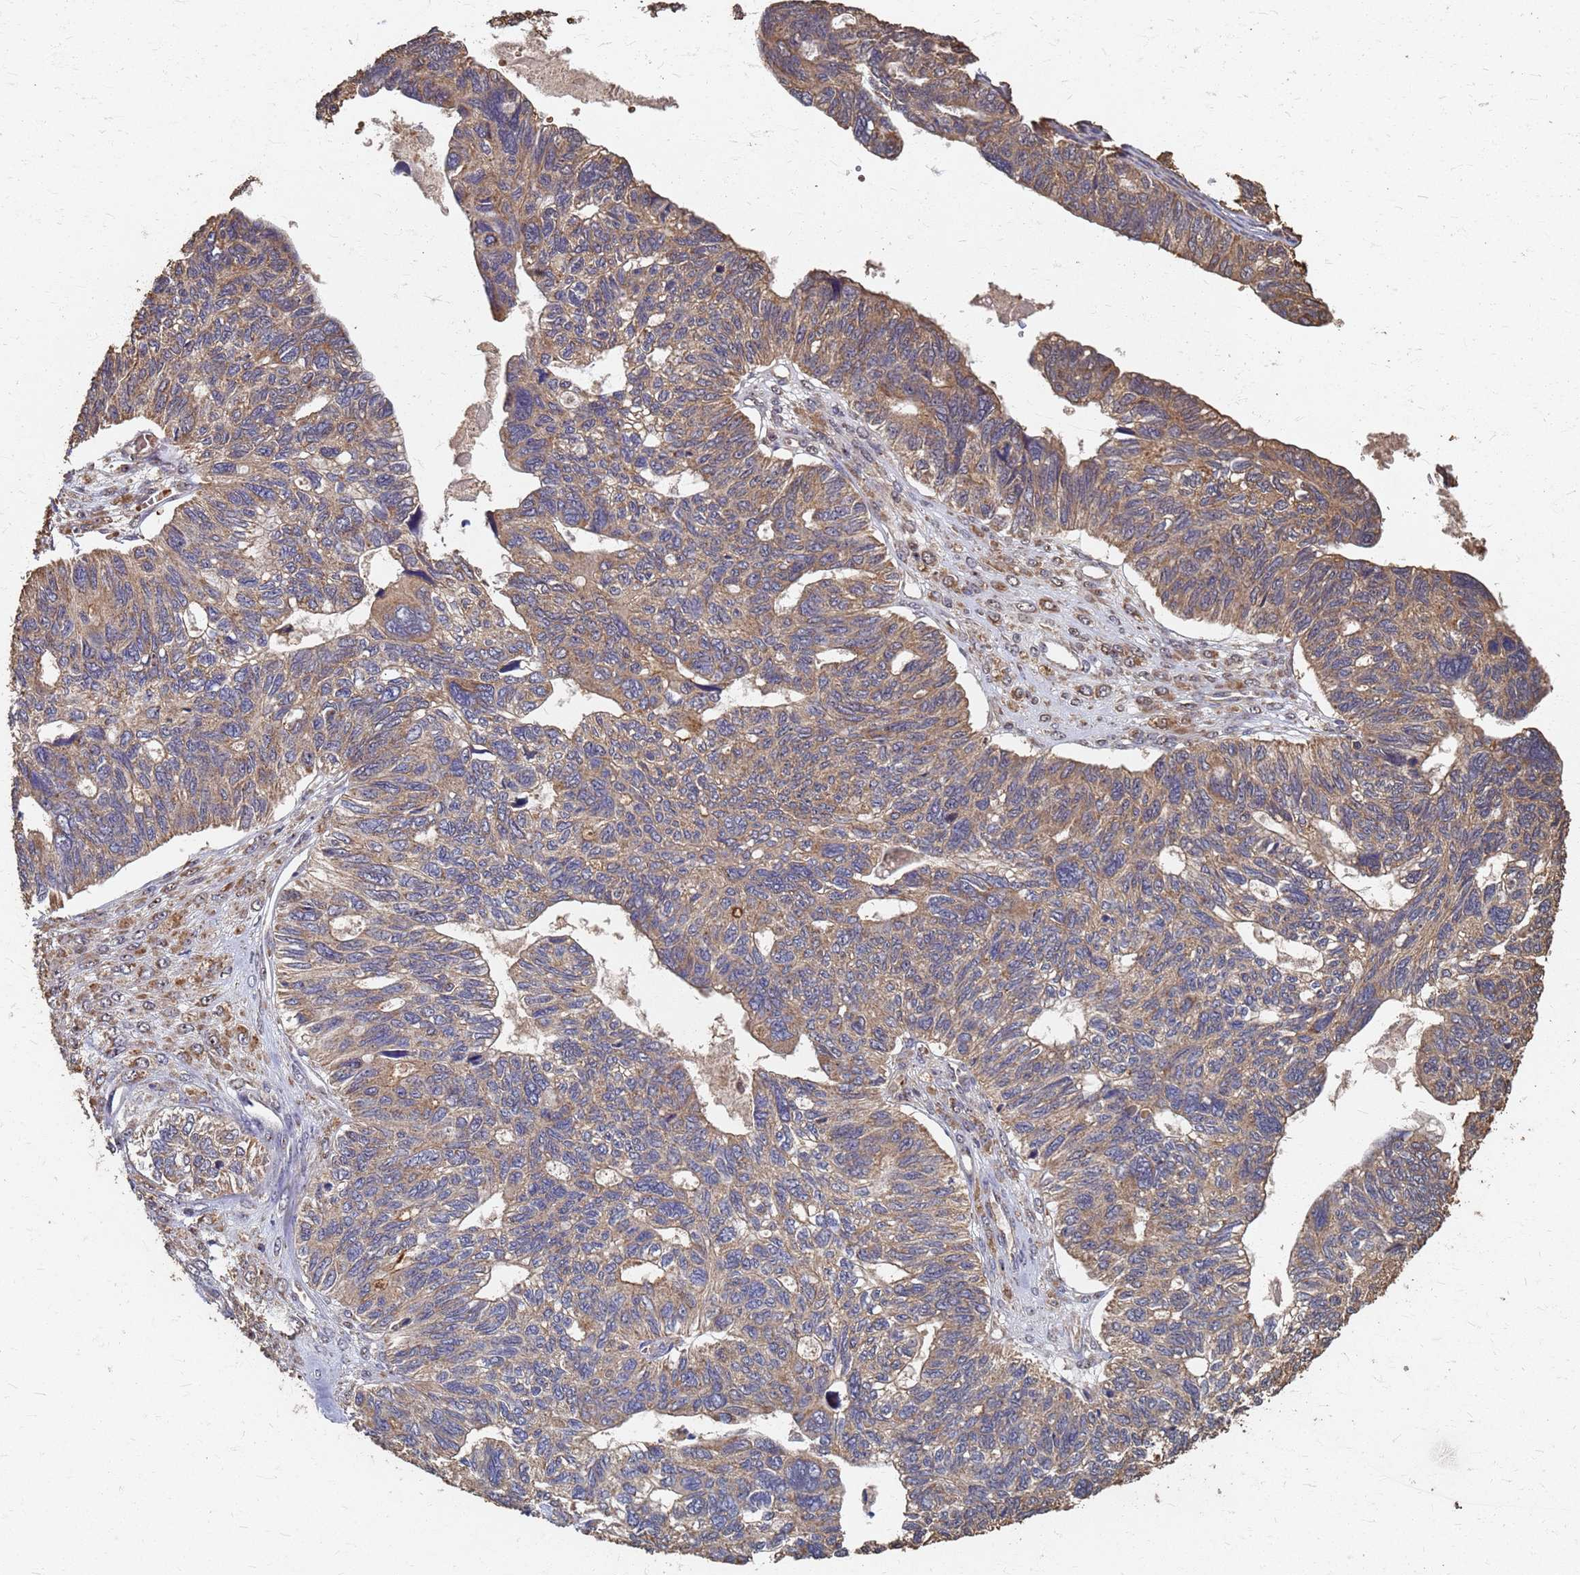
{"staining": {"intensity": "moderate", "quantity": "25%-75%", "location": "cytoplasmic/membranous"}, "tissue": "ovarian cancer", "cell_type": "Tumor cells", "image_type": "cancer", "snomed": [{"axis": "morphology", "description": "Cystadenocarcinoma, serous, NOS"}, {"axis": "topography", "description": "Ovary"}], "caption": "Serous cystadenocarcinoma (ovarian) stained for a protein (brown) demonstrates moderate cytoplasmic/membranous positive expression in about 25%-75% of tumor cells.", "gene": "DPH5", "patient": {"sex": "female", "age": 79}}